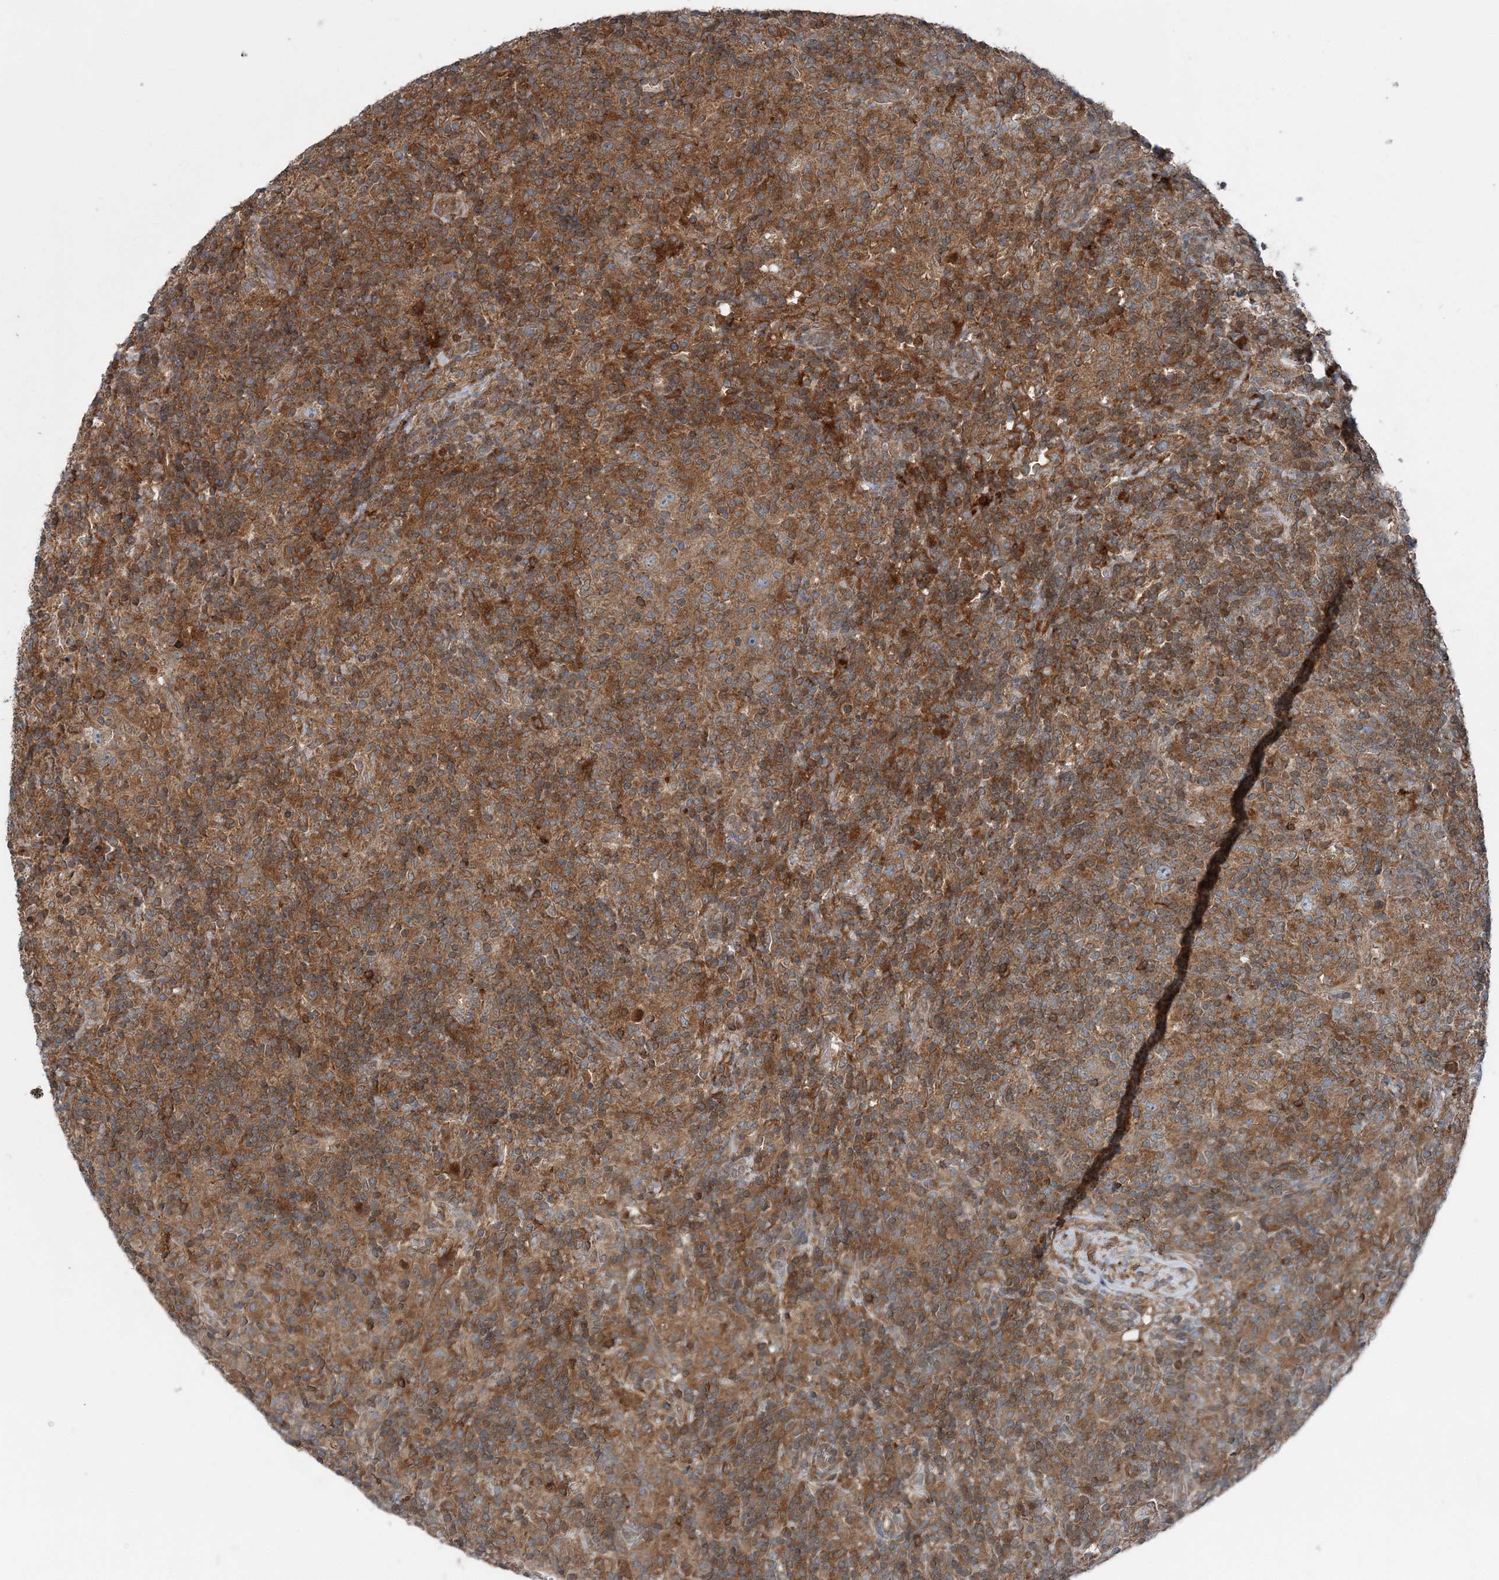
{"staining": {"intensity": "weak", "quantity": ">75%", "location": "cytoplasmic/membranous"}, "tissue": "lymphoma", "cell_type": "Tumor cells", "image_type": "cancer", "snomed": [{"axis": "morphology", "description": "Hodgkin's disease, NOS"}, {"axis": "topography", "description": "Lymph node"}], "caption": "Immunohistochemical staining of lymphoma shows low levels of weak cytoplasmic/membranous protein expression in about >75% of tumor cells.", "gene": "ASNSD1", "patient": {"sex": "male", "age": 70}}